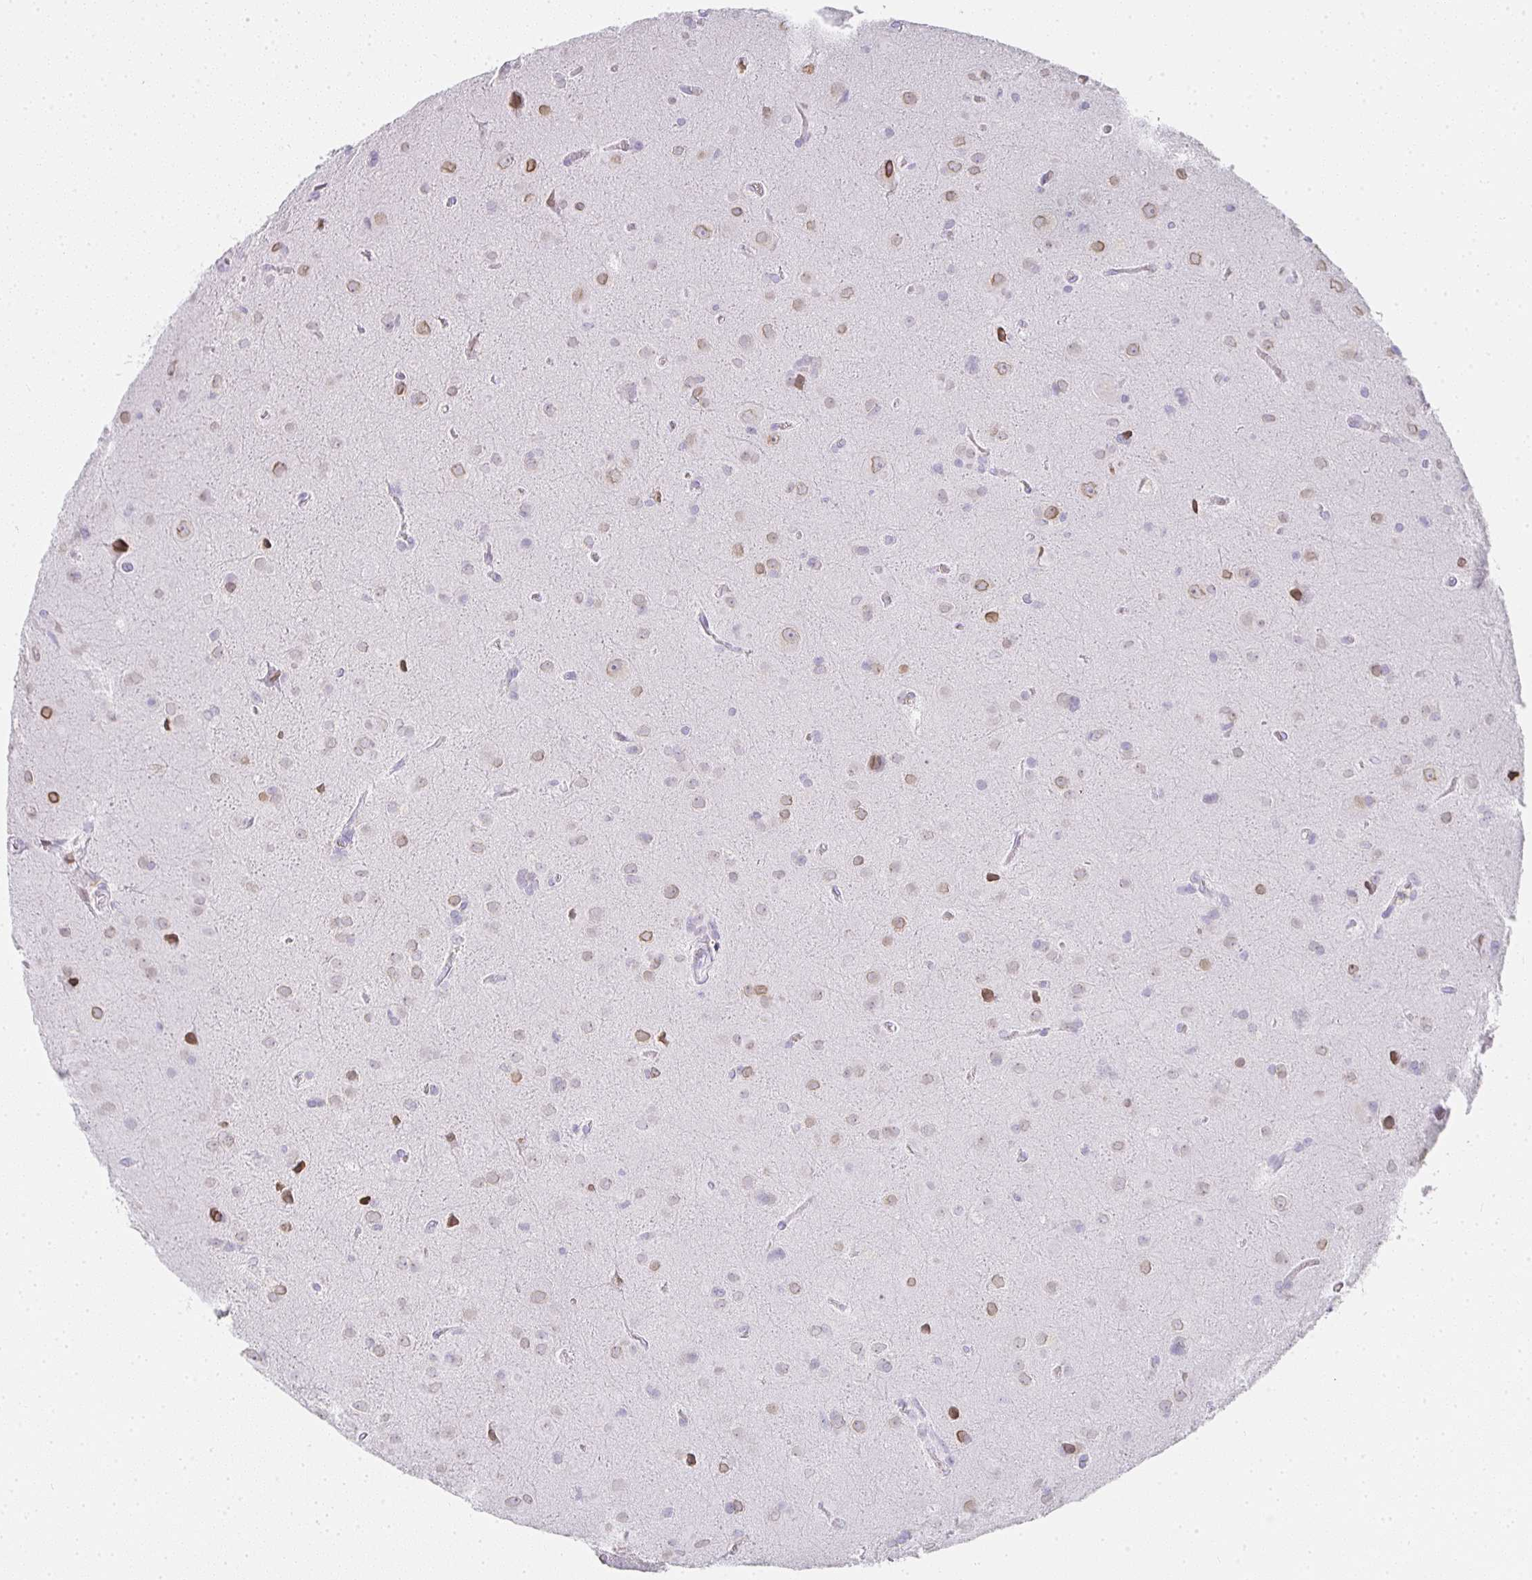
{"staining": {"intensity": "negative", "quantity": "none", "location": "none"}, "tissue": "glioma", "cell_type": "Tumor cells", "image_type": "cancer", "snomed": [{"axis": "morphology", "description": "Glioma, malignant, Low grade"}, {"axis": "topography", "description": "Brain"}], "caption": "Immunohistochemistry (IHC) histopathology image of human malignant glioma (low-grade) stained for a protein (brown), which reveals no expression in tumor cells. The staining is performed using DAB brown chromogen with nuclei counter-stained in using hematoxylin.", "gene": "TPSD1", "patient": {"sex": "male", "age": 58}}